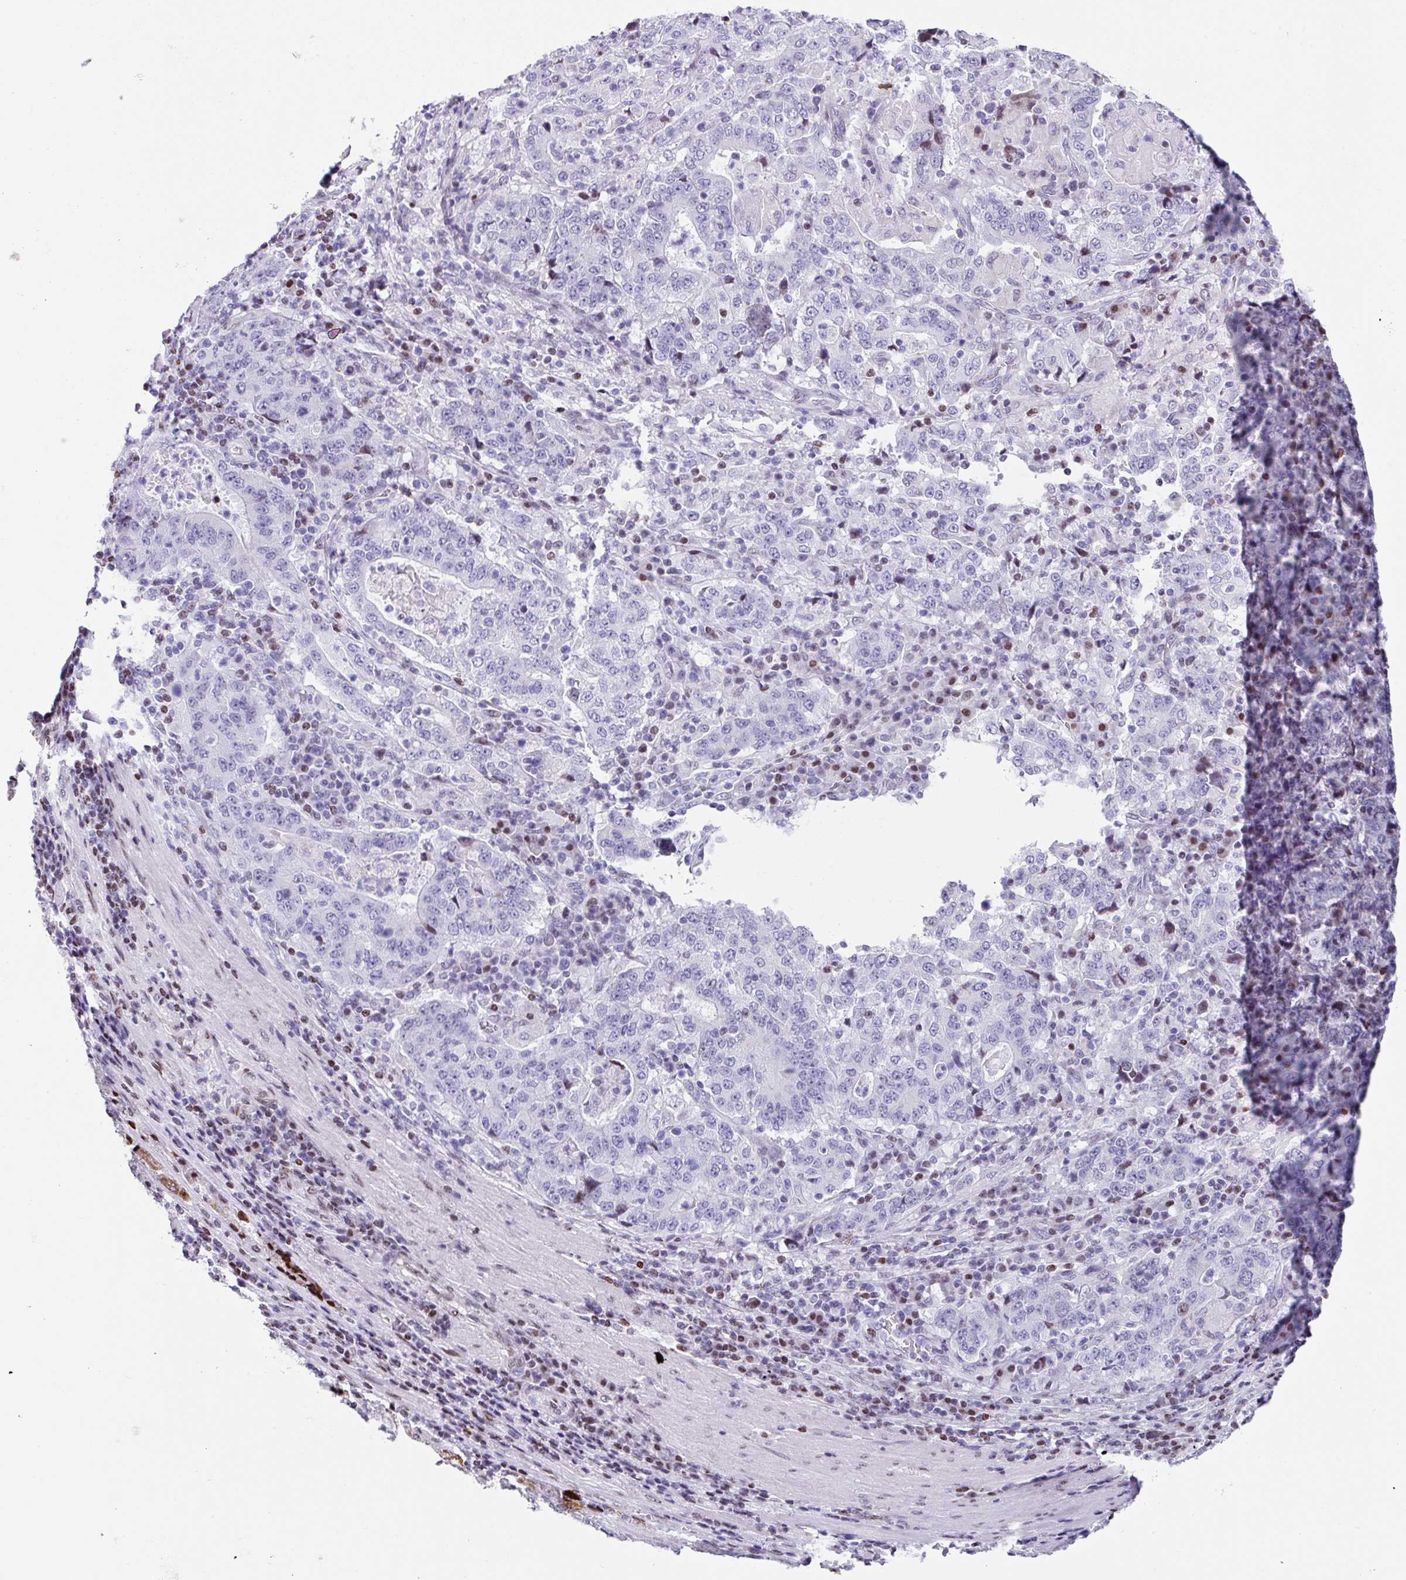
{"staining": {"intensity": "negative", "quantity": "none", "location": "none"}, "tissue": "stomach cancer", "cell_type": "Tumor cells", "image_type": "cancer", "snomed": [{"axis": "morphology", "description": "Normal tissue, NOS"}, {"axis": "morphology", "description": "Adenocarcinoma, NOS"}, {"axis": "topography", "description": "Stomach, upper"}, {"axis": "topography", "description": "Stomach"}], "caption": "A histopathology image of human stomach cancer (adenocarcinoma) is negative for staining in tumor cells. (Stains: DAB immunohistochemistry with hematoxylin counter stain, Microscopy: brightfield microscopy at high magnification).", "gene": "TCF3", "patient": {"sex": "male", "age": 59}}